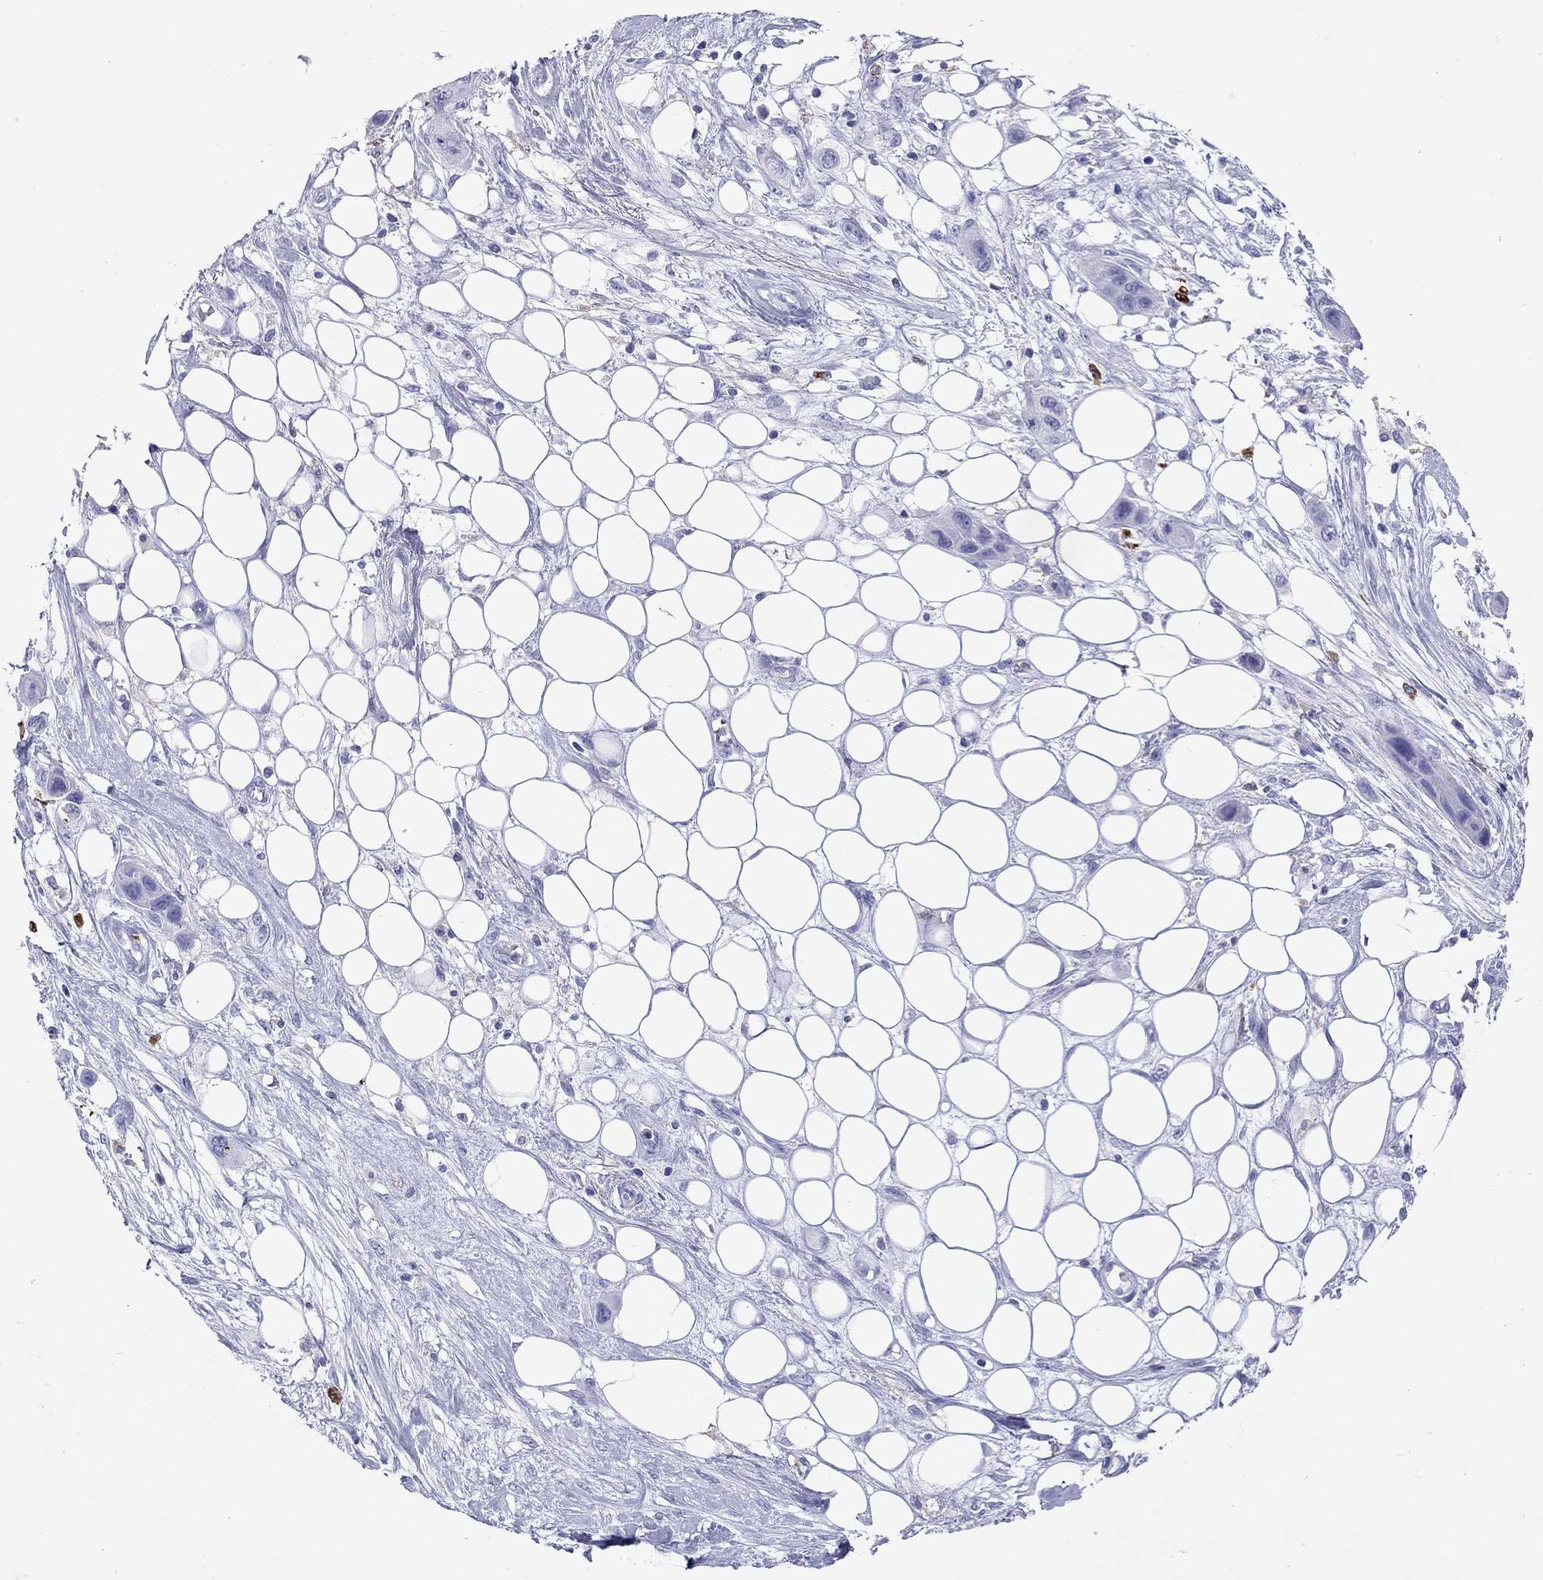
{"staining": {"intensity": "negative", "quantity": "none", "location": "none"}, "tissue": "skin cancer", "cell_type": "Tumor cells", "image_type": "cancer", "snomed": [{"axis": "morphology", "description": "Squamous cell carcinoma, NOS"}, {"axis": "topography", "description": "Skin"}], "caption": "Tumor cells are negative for protein expression in human skin squamous cell carcinoma.", "gene": "HLA-DQB2", "patient": {"sex": "male", "age": 79}}